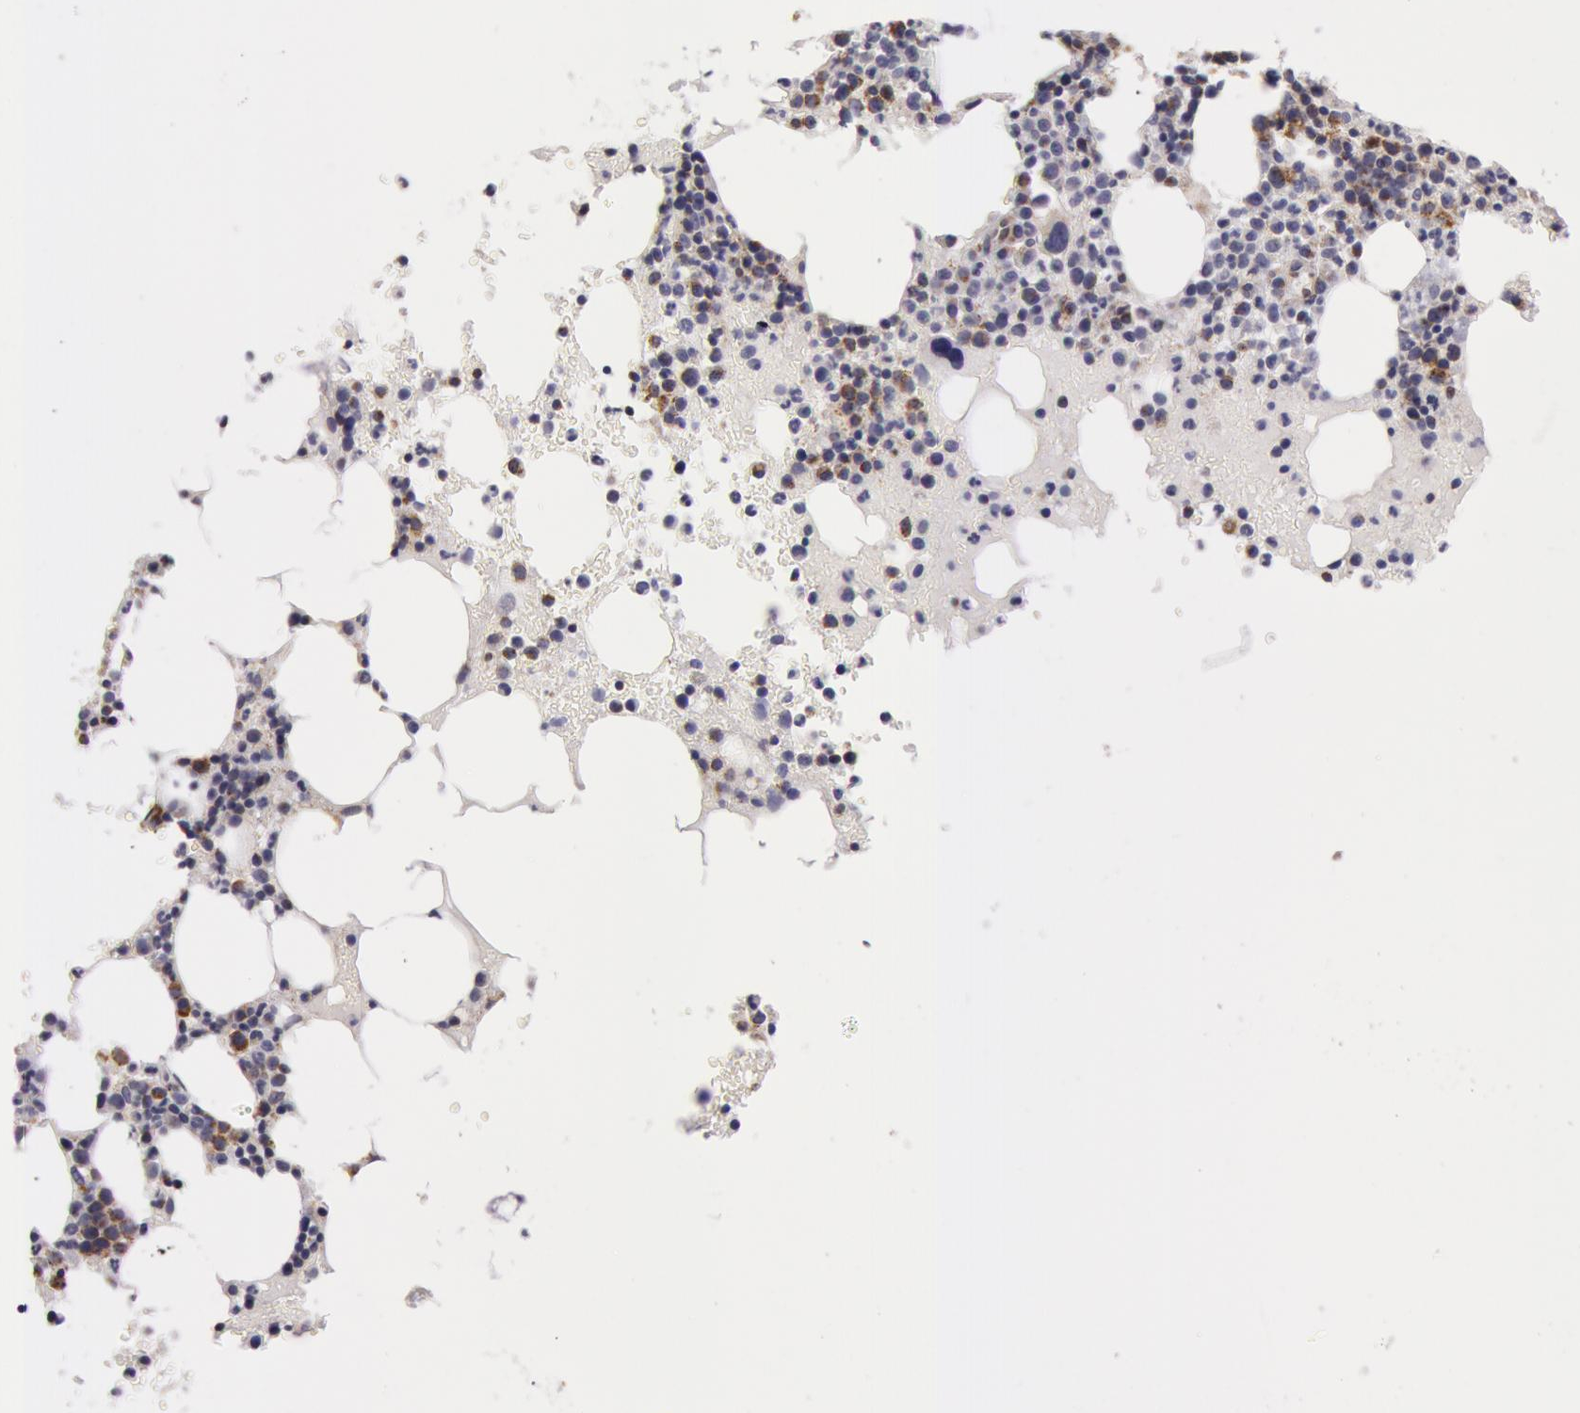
{"staining": {"intensity": "moderate", "quantity": "<25%", "location": "cytoplasmic/membranous"}, "tissue": "bone marrow", "cell_type": "Hematopoietic cells", "image_type": "normal", "snomed": [{"axis": "morphology", "description": "Normal tissue, NOS"}, {"axis": "topography", "description": "Bone marrow"}], "caption": "Immunohistochemical staining of unremarkable human bone marrow shows moderate cytoplasmic/membranous protein positivity in approximately <25% of hematopoietic cells.", "gene": "KRT18", "patient": {"sex": "female", "age": 88}}